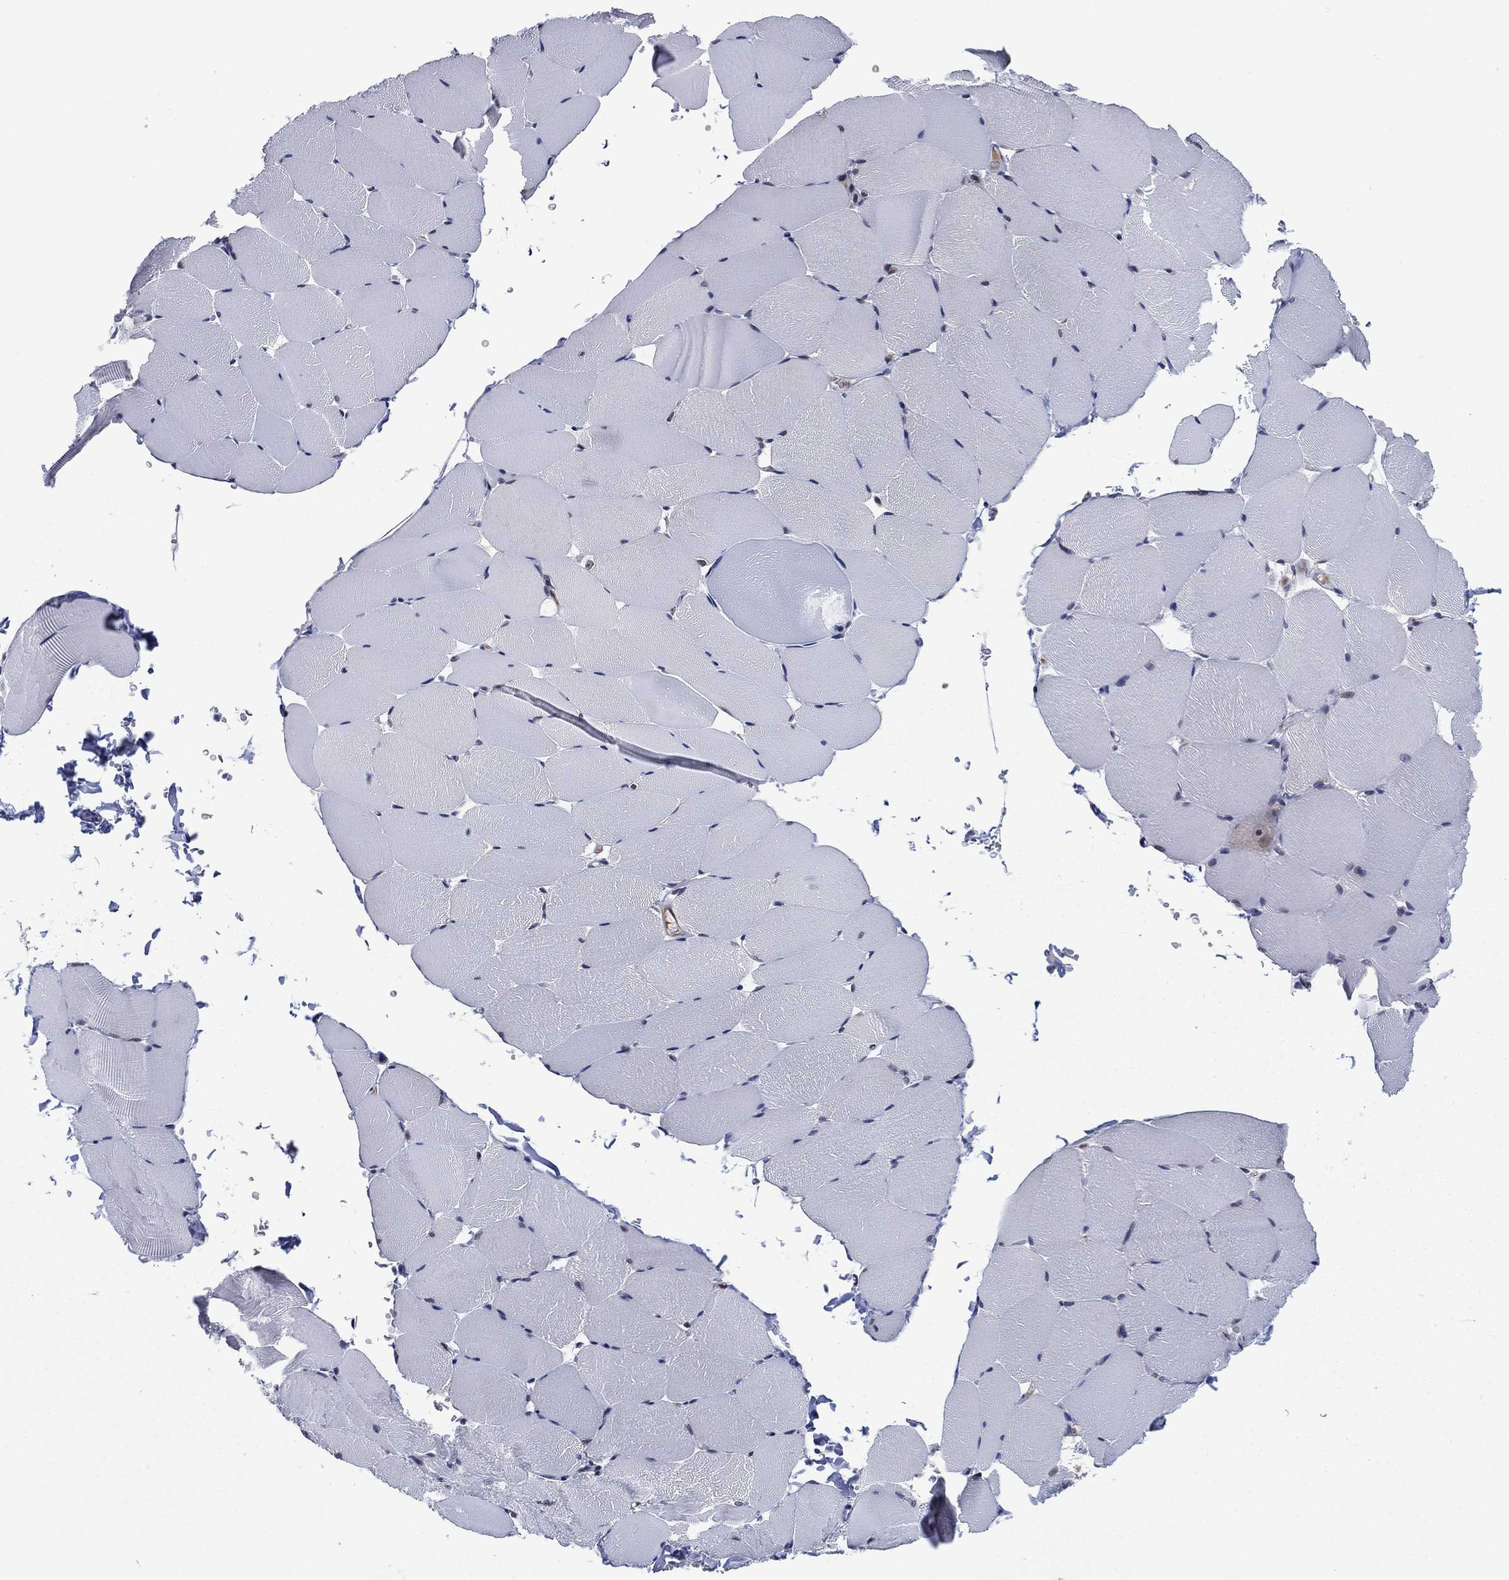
{"staining": {"intensity": "negative", "quantity": "none", "location": "none"}, "tissue": "skeletal muscle", "cell_type": "Myocytes", "image_type": "normal", "snomed": [{"axis": "morphology", "description": "Normal tissue, NOS"}, {"axis": "topography", "description": "Skeletal muscle"}], "caption": "Myocytes are negative for brown protein staining in benign skeletal muscle. (Stains: DAB (3,3'-diaminobenzidine) immunohistochemistry (IHC) with hematoxylin counter stain, Microscopy: brightfield microscopy at high magnification).", "gene": "GATA6", "patient": {"sex": "female", "age": 37}}